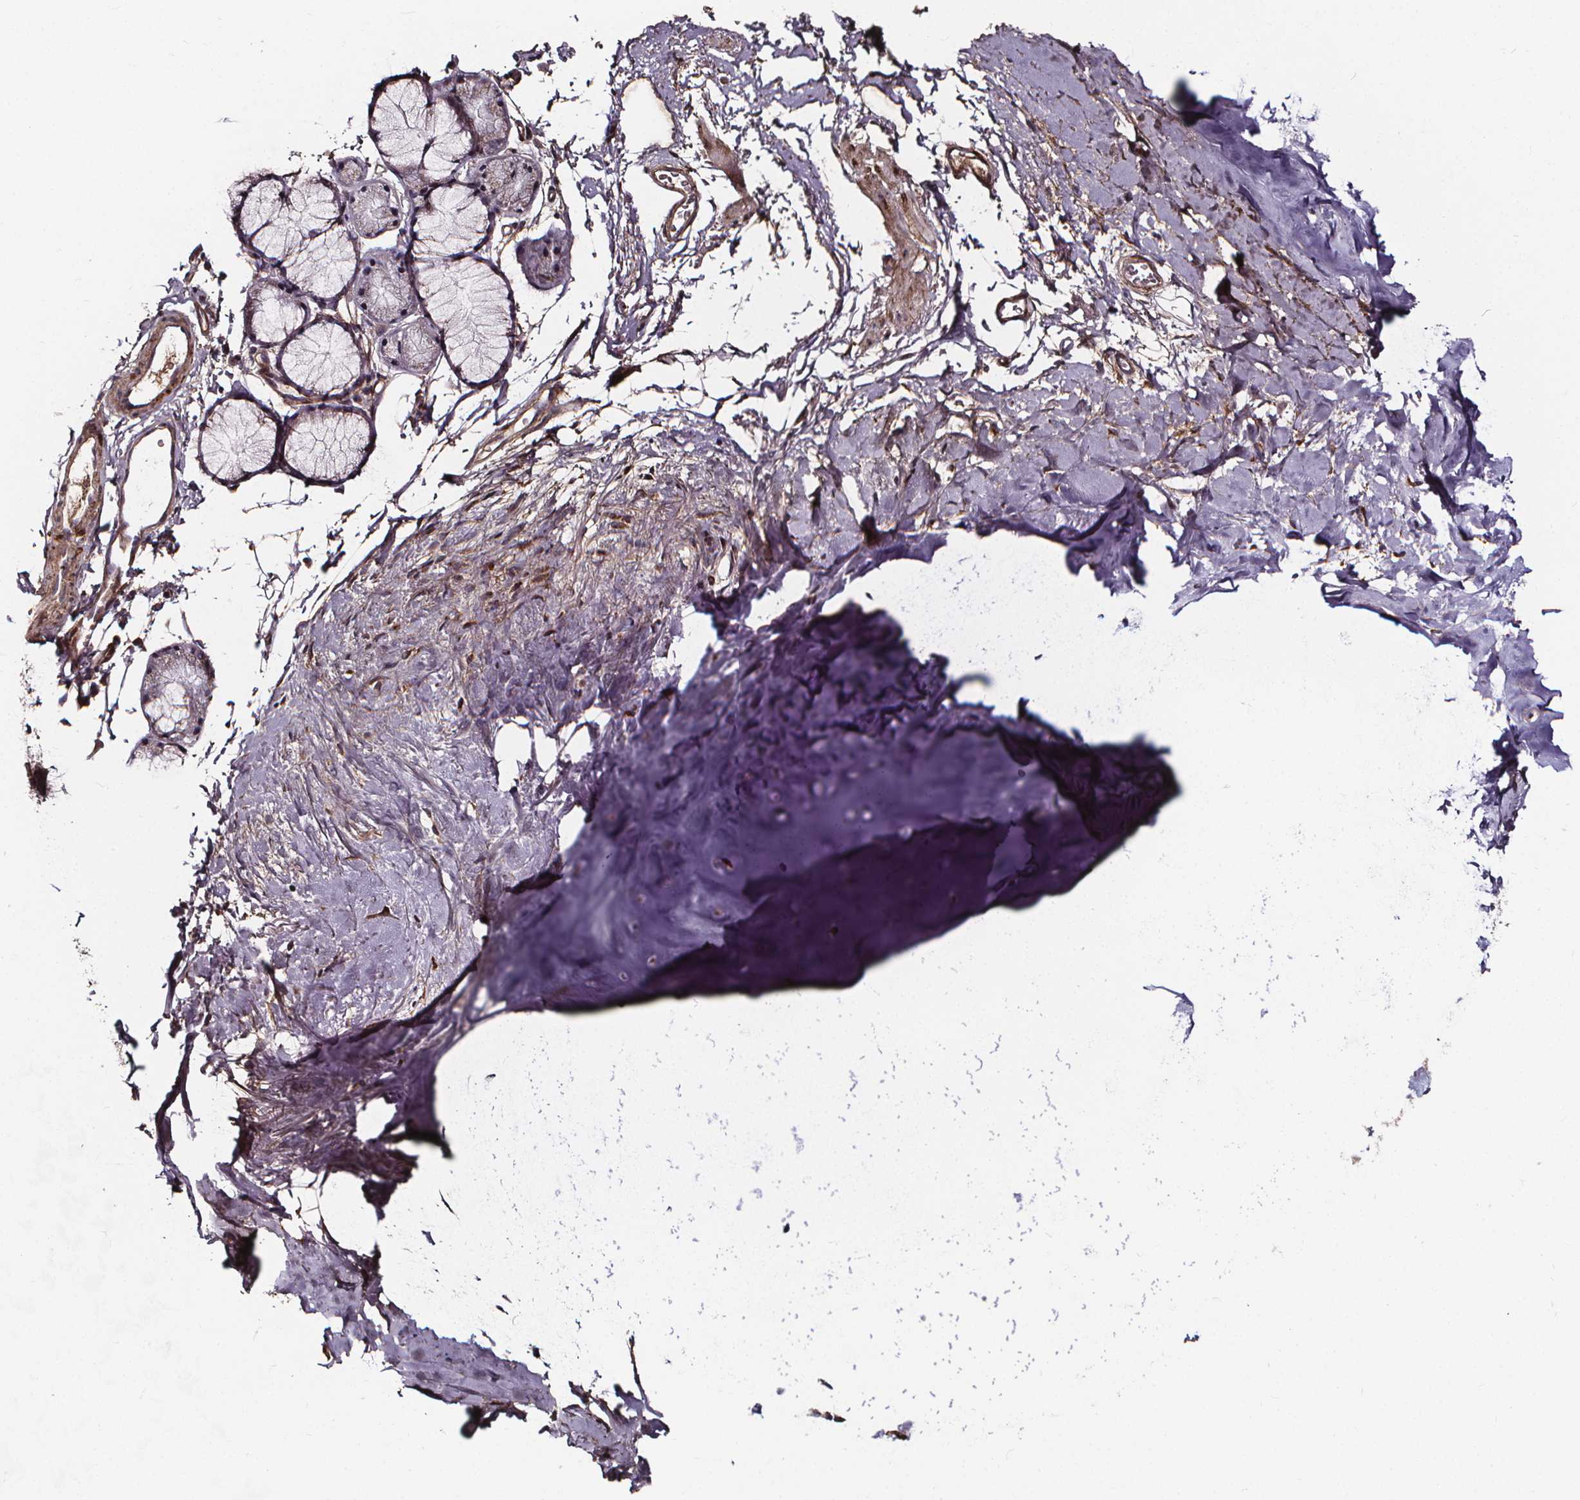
{"staining": {"intensity": "negative", "quantity": "none", "location": "none"}, "tissue": "adipose tissue", "cell_type": "Adipocytes", "image_type": "normal", "snomed": [{"axis": "morphology", "description": "Normal tissue, NOS"}, {"axis": "topography", "description": "Cartilage tissue"}, {"axis": "topography", "description": "Bronchus"}], "caption": "Protein analysis of unremarkable adipose tissue shows no significant positivity in adipocytes.", "gene": "AEBP1", "patient": {"sex": "female", "age": 79}}